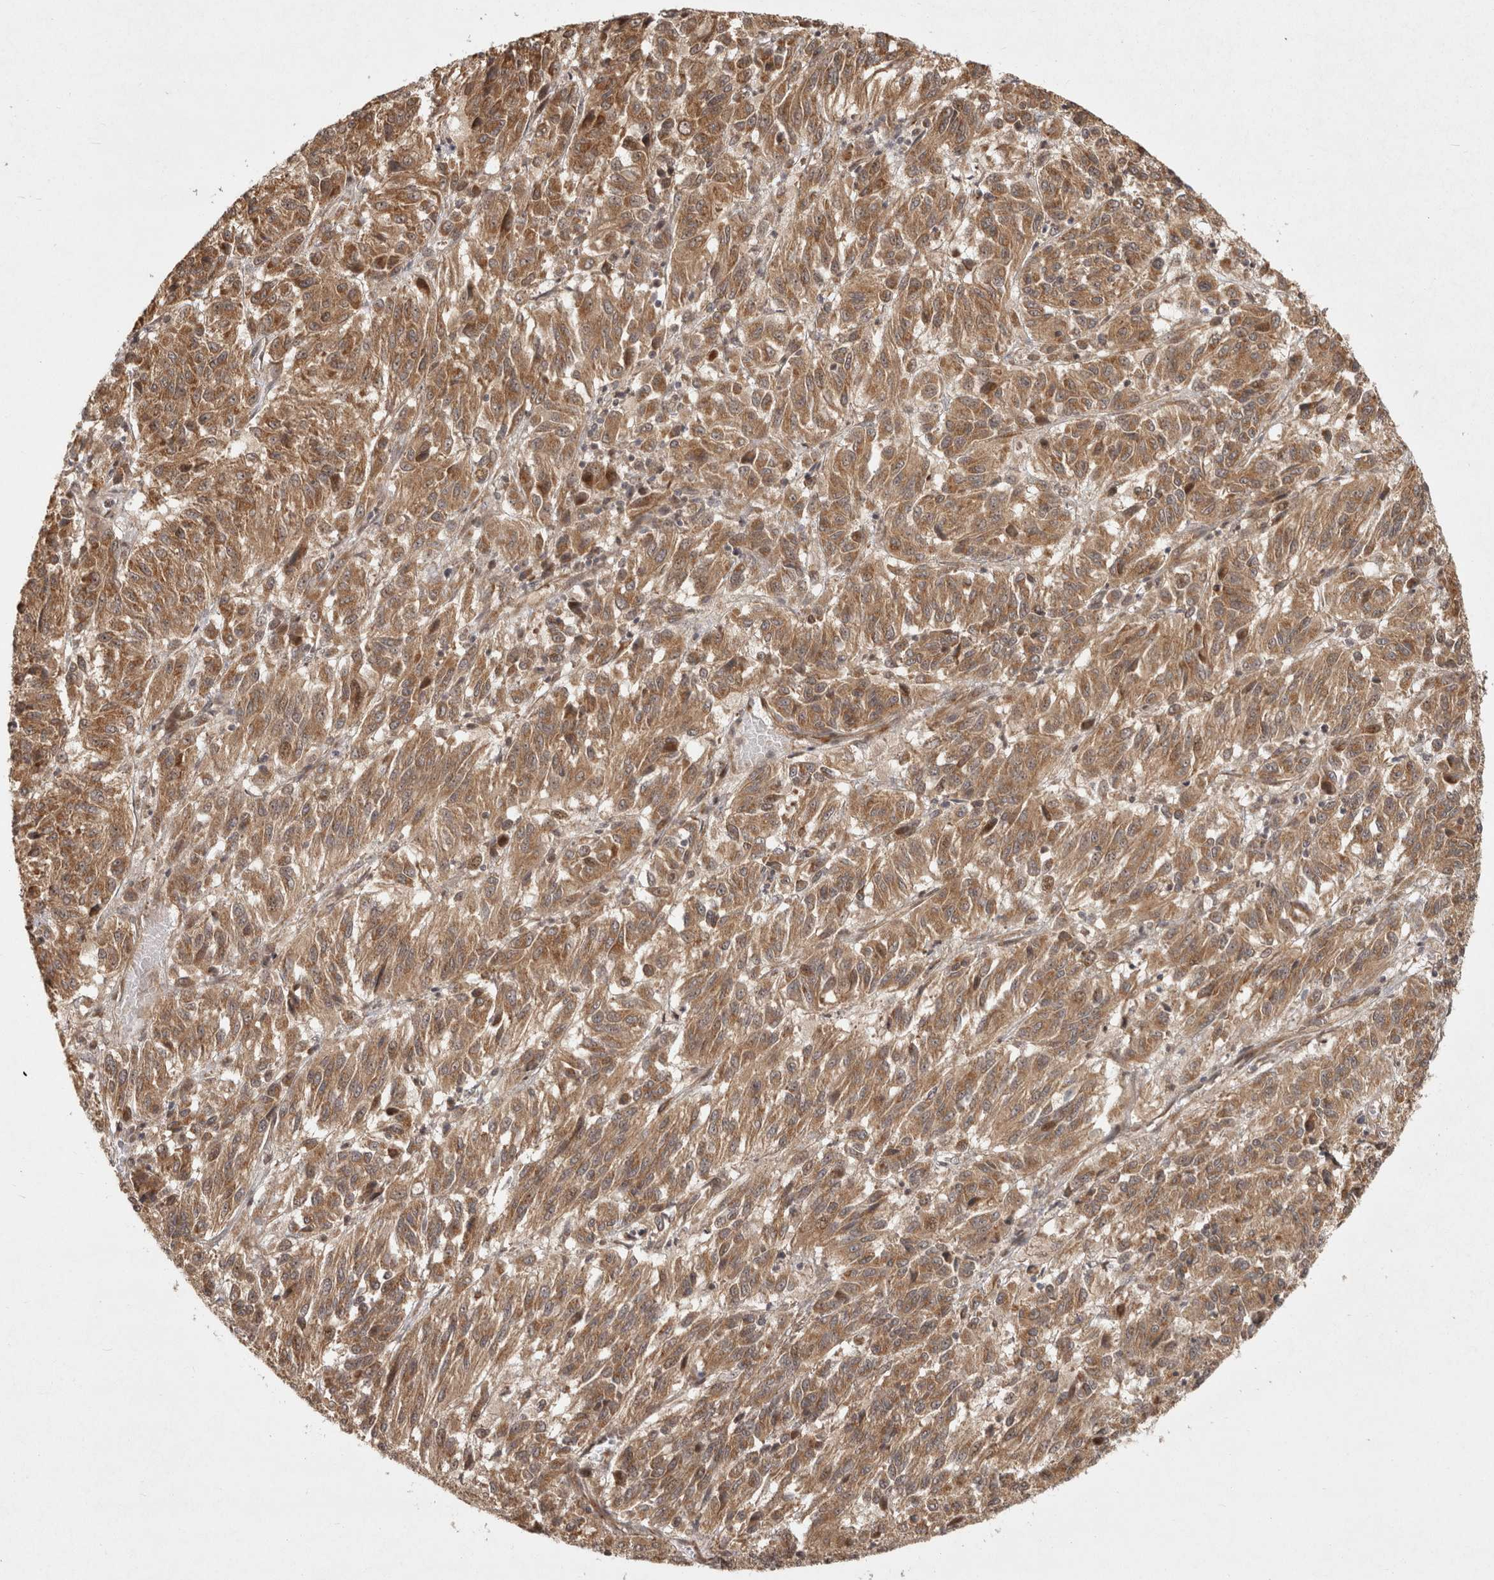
{"staining": {"intensity": "moderate", "quantity": ">75%", "location": "cytoplasmic/membranous"}, "tissue": "melanoma", "cell_type": "Tumor cells", "image_type": "cancer", "snomed": [{"axis": "morphology", "description": "Malignant melanoma, Metastatic site"}, {"axis": "topography", "description": "Lung"}], "caption": "Tumor cells reveal medium levels of moderate cytoplasmic/membranous expression in approximately >75% of cells in human melanoma.", "gene": "CAMSAP2", "patient": {"sex": "male", "age": 64}}